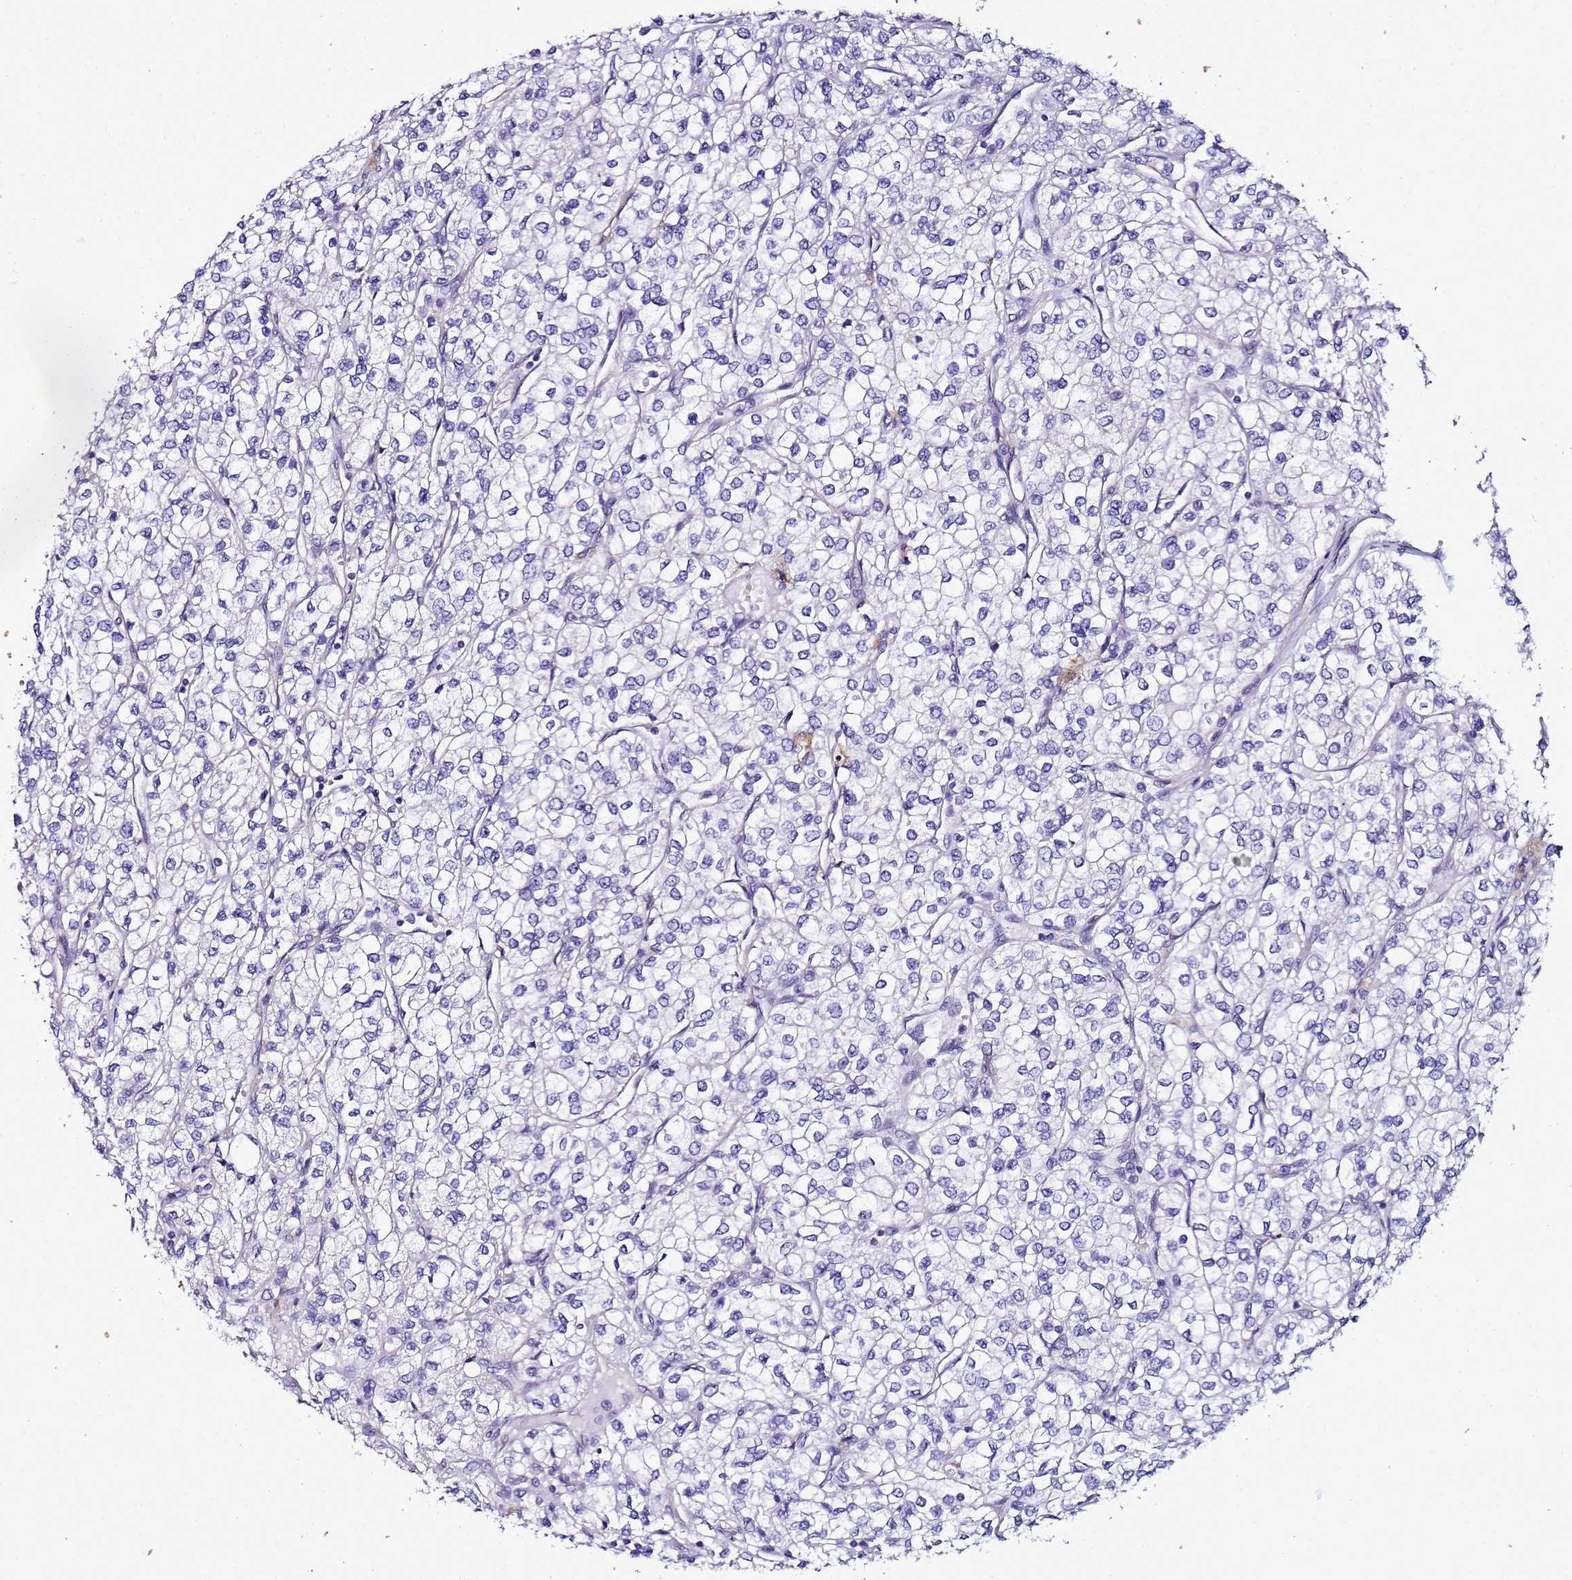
{"staining": {"intensity": "negative", "quantity": "none", "location": "none"}, "tissue": "renal cancer", "cell_type": "Tumor cells", "image_type": "cancer", "snomed": [{"axis": "morphology", "description": "Adenocarcinoma, NOS"}, {"axis": "topography", "description": "Kidney"}], "caption": "DAB immunohistochemical staining of renal cancer (adenocarcinoma) exhibits no significant expression in tumor cells. The staining is performed using DAB (3,3'-diaminobenzidine) brown chromogen with nuclei counter-stained in using hematoxylin.", "gene": "FAM166B", "patient": {"sex": "male", "age": 80}}